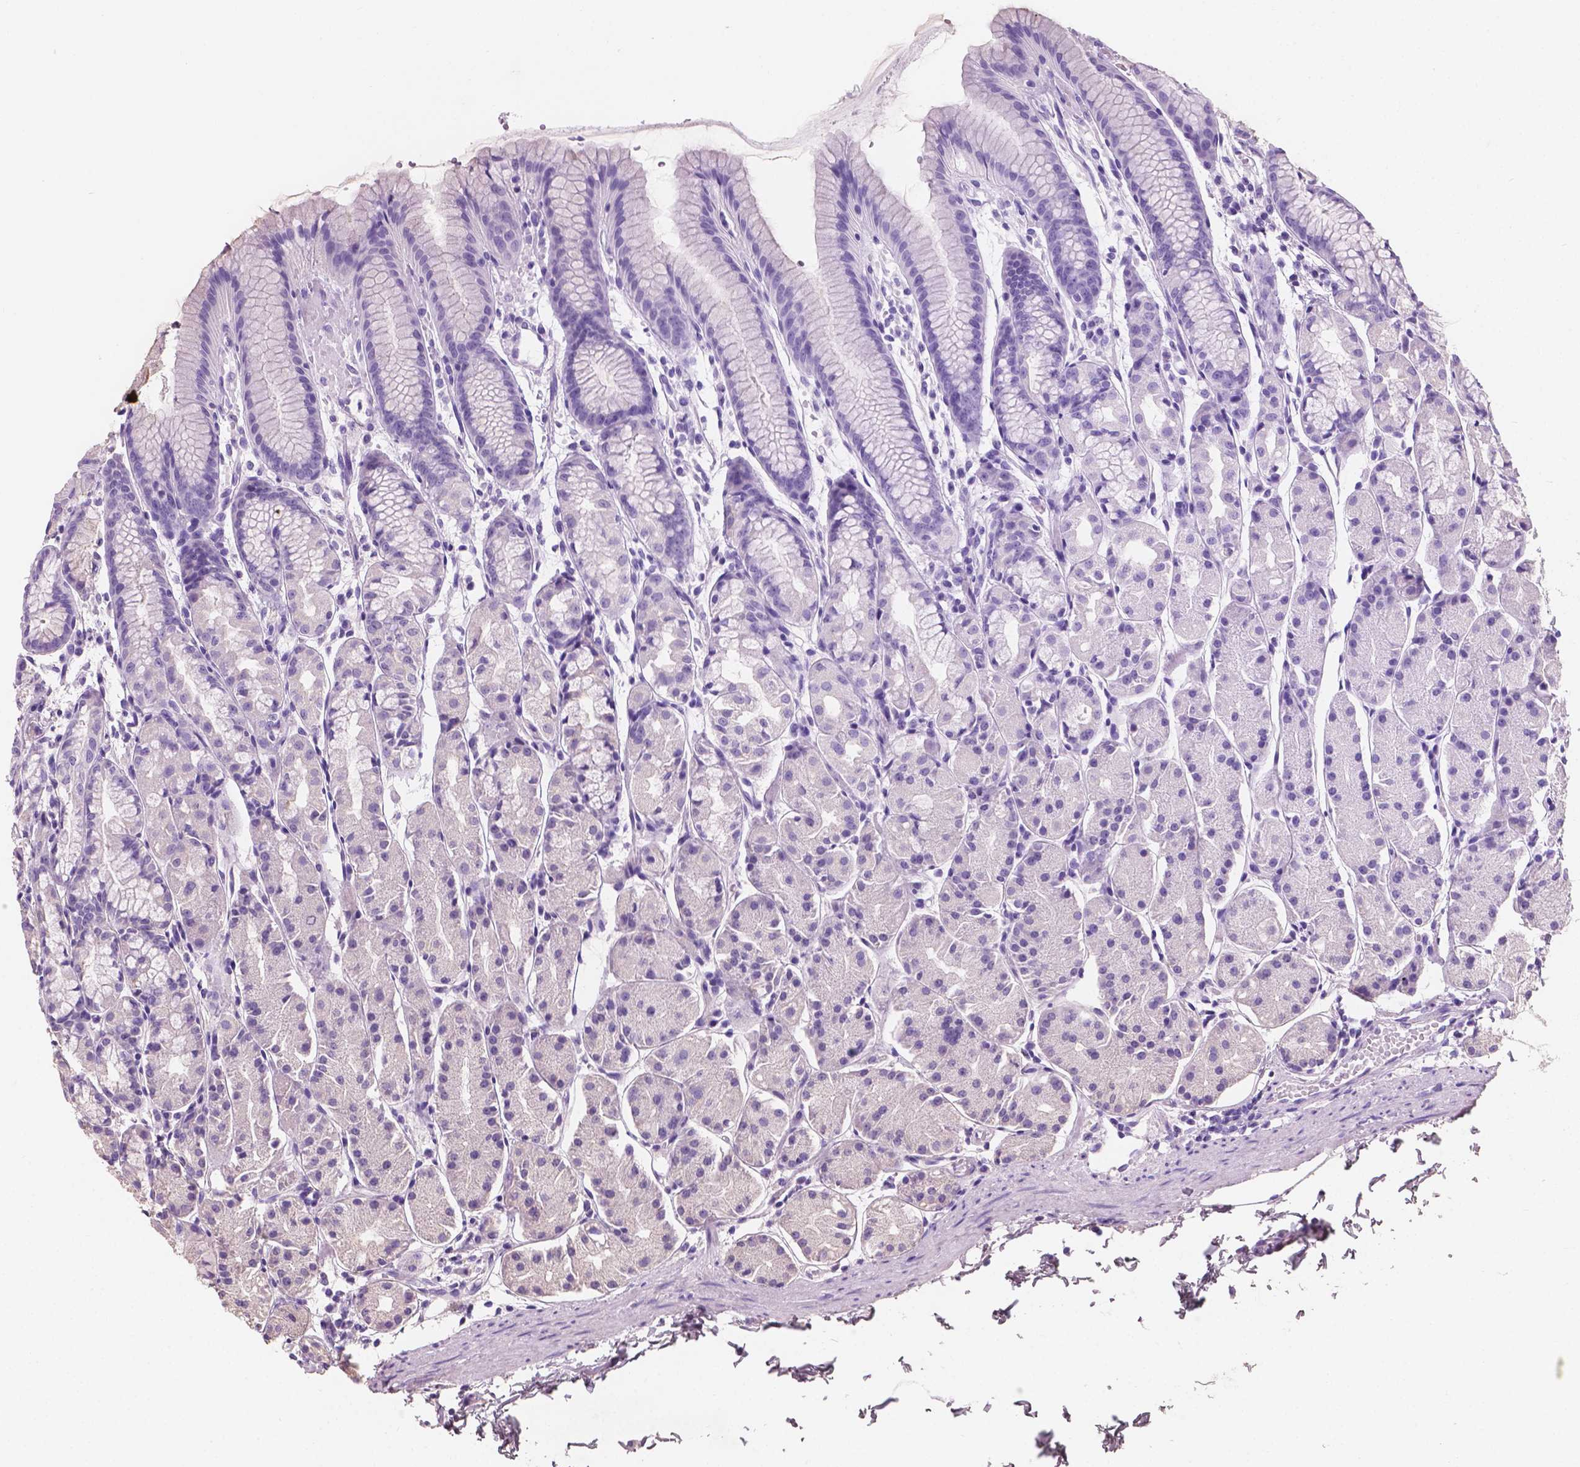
{"staining": {"intensity": "negative", "quantity": "none", "location": "none"}, "tissue": "stomach", "cell_type": "Glandular cells", "image_type": "normal", "snomed": [{"axis": "morphology", "description": "Normal tissue, NOS"}, {"axis": "topography", "description": "Stomach, upper"}], "caption": "Stomach was stained to show a protein in brown. There is no significant staining in glandular cells. (IHC, brightfield microscopy, high magnification).", "gene": "SBSN", "patient": {"sex": "male", "age": 47}}